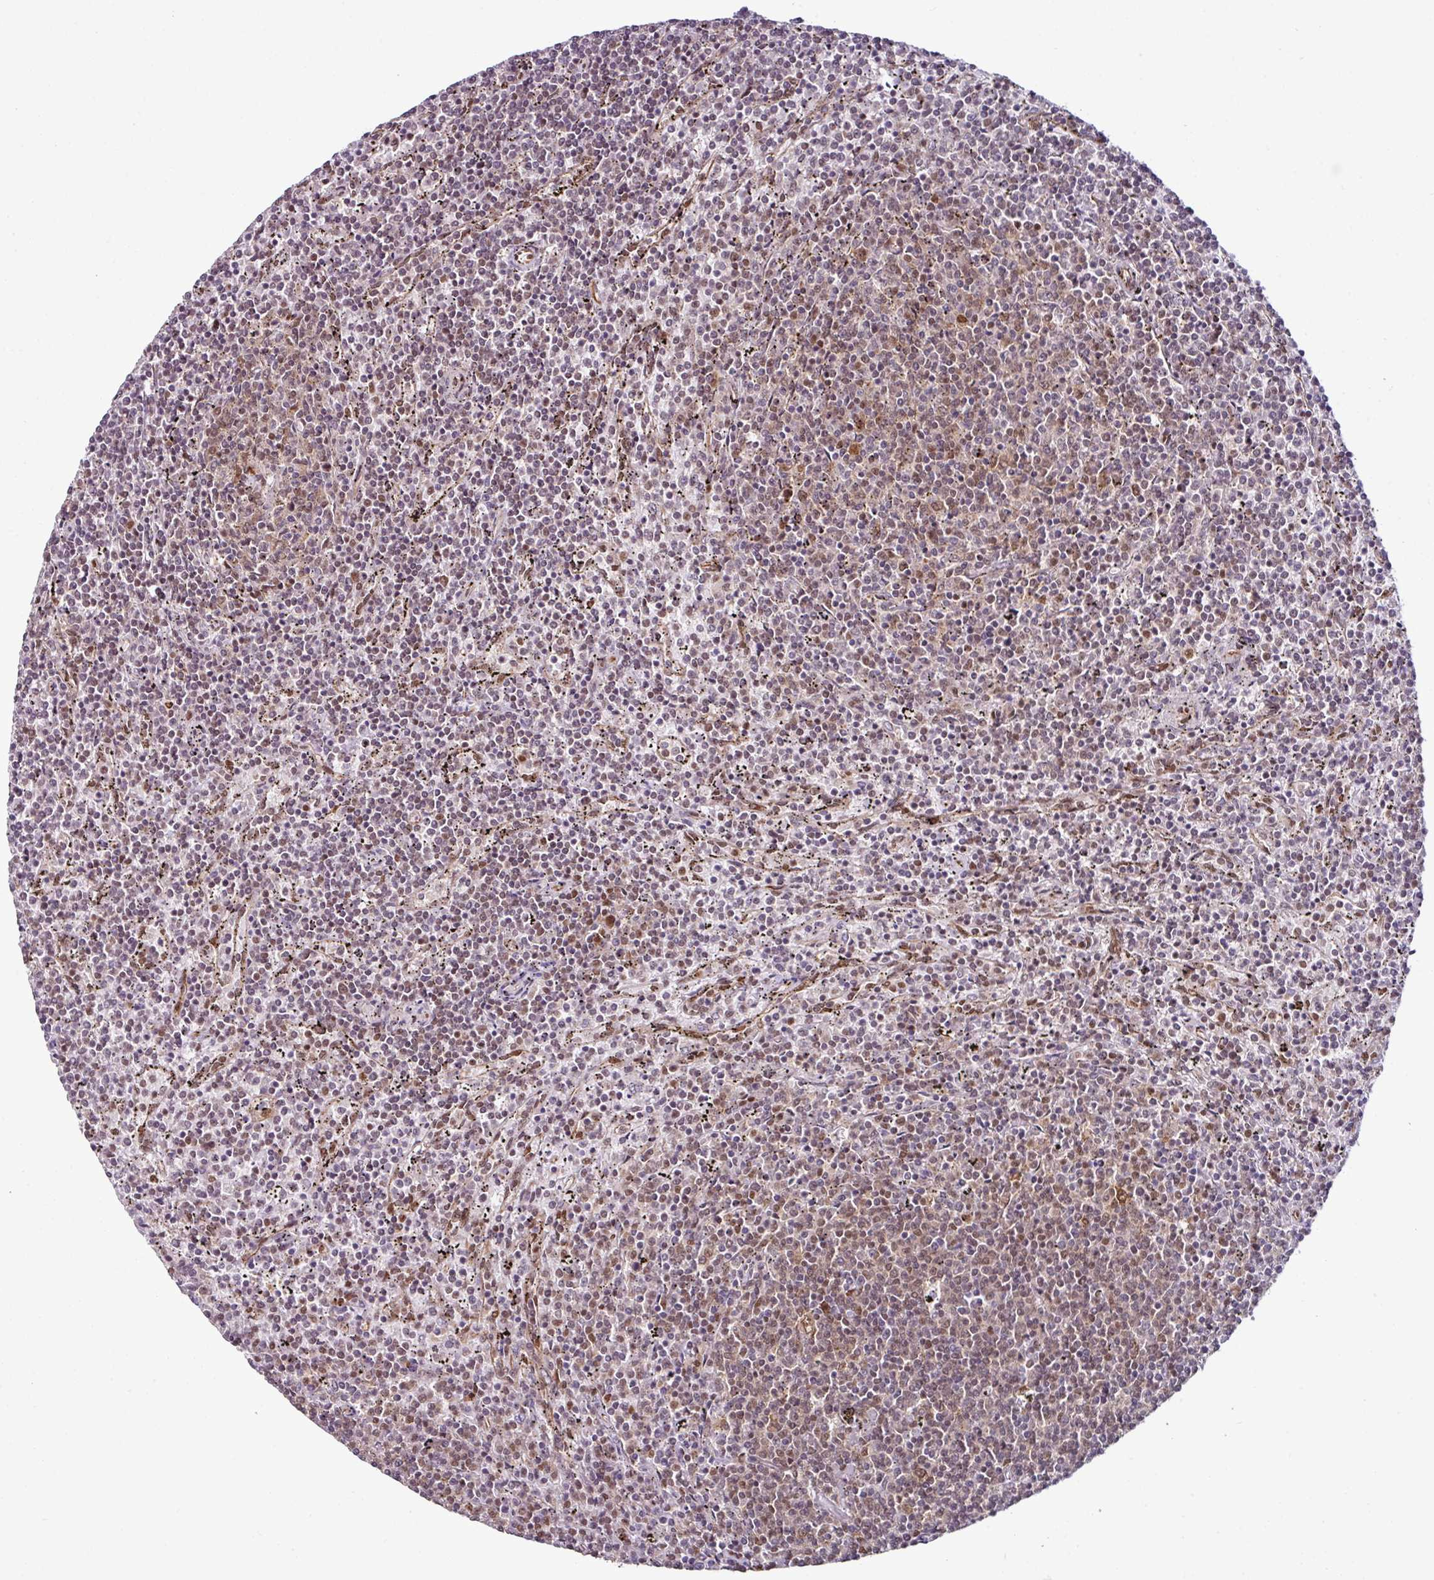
{"staining": {"intensity": "weak", "quantity": "<25%", "location": "cytoplasmic/membranous,nuclear"}, "tissue": "lymphoma", "cell_type": "Tumor cells", "image_type": "cancer", "snomed": [{"axis": "morphology", "description": "Malignant lymphoma, non-Hodgkin's type, Low grade"}, {"axis": "topography", "description": "Spleen"}], "caption": "Tumor cells show no significant protein positivity in lymphoma.", "gene": "MORF4L2", "patient": {"sex": "female", "age": 50}}